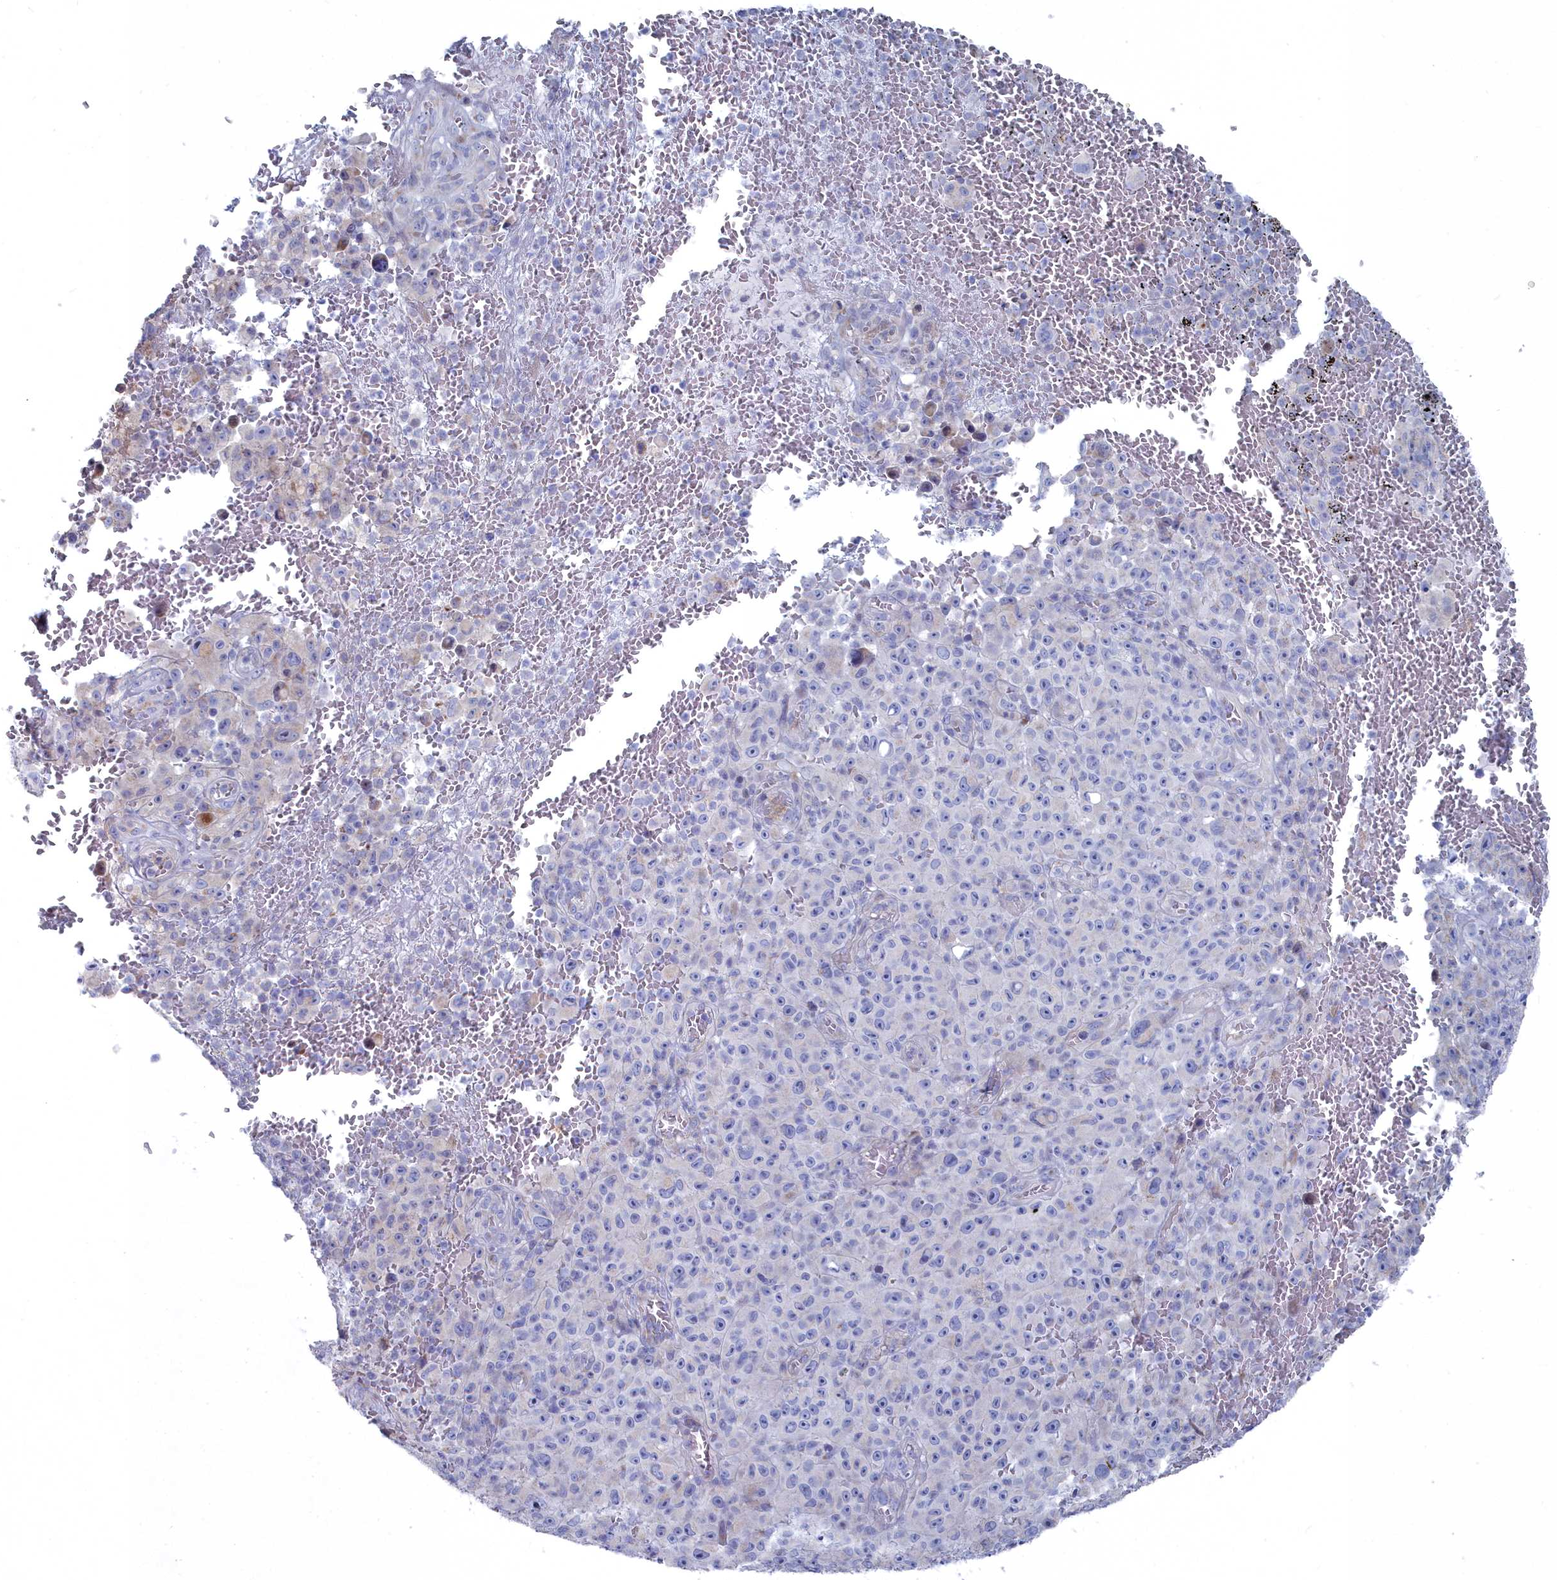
{"staining": {"intensity": "negative", "quantity": "none", "location": "none"}, "tissue": "melanoma", "cell_type": "Tumor cells", "image_type": "cancer", "snomed": [{"axis": "morphology", "description": "Malignant melanoma, NOS"}, {"axis": "topography", "description": "Skin"}], "caption": "Immunohistochemistry (IHC) of malignant melanoma shows no expression in tumor cells. (DAB (3,3'-diaminobenzidine) IHC visualized using brightfield microscopy, high magnification).", "gene": "SHISAL2A", "patient": {"sex": "female", "age": 82}}